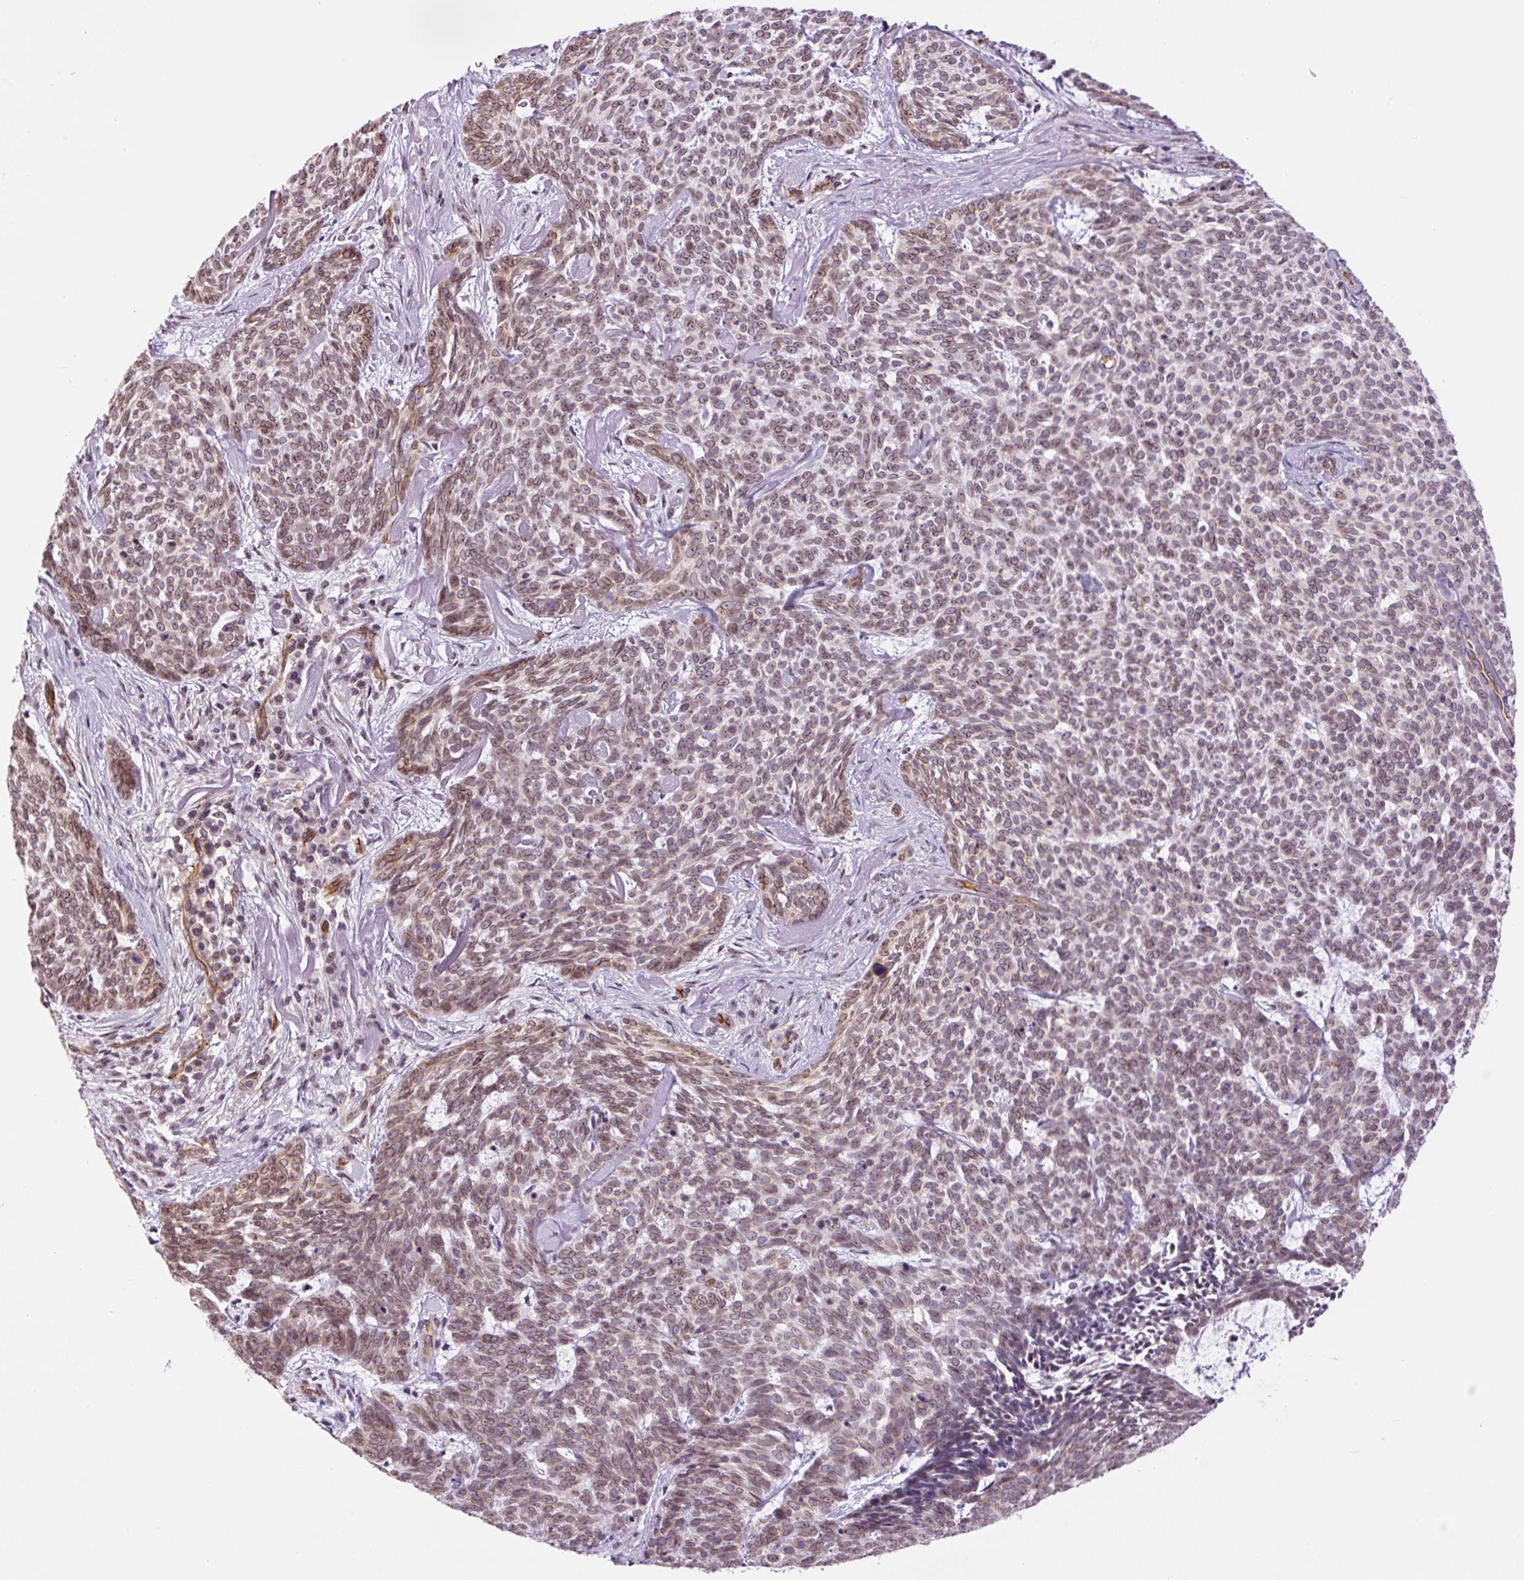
{"staining": {"intensity": "weak", "quantity": "25%-75%", "location": "nuclear"}, "tissue": "skin cancer", "cell_type": "Tumor cells", "image_type": "cancer", "snomed": [{"axis": "morphology", "description": "Basal cell carcinoma"}, {"axis": "topography", "description": "Skin"}], "caption": "High-power microscopy captured an immunohistochemistry (IHC) photomicrograph of basal cell carcinoma (skin), revealing weak nuclear expression in approximately 25%-75% of tumor cells.", "gene": "MYO5C", "patient": {"sex": "female", "age": 93}}